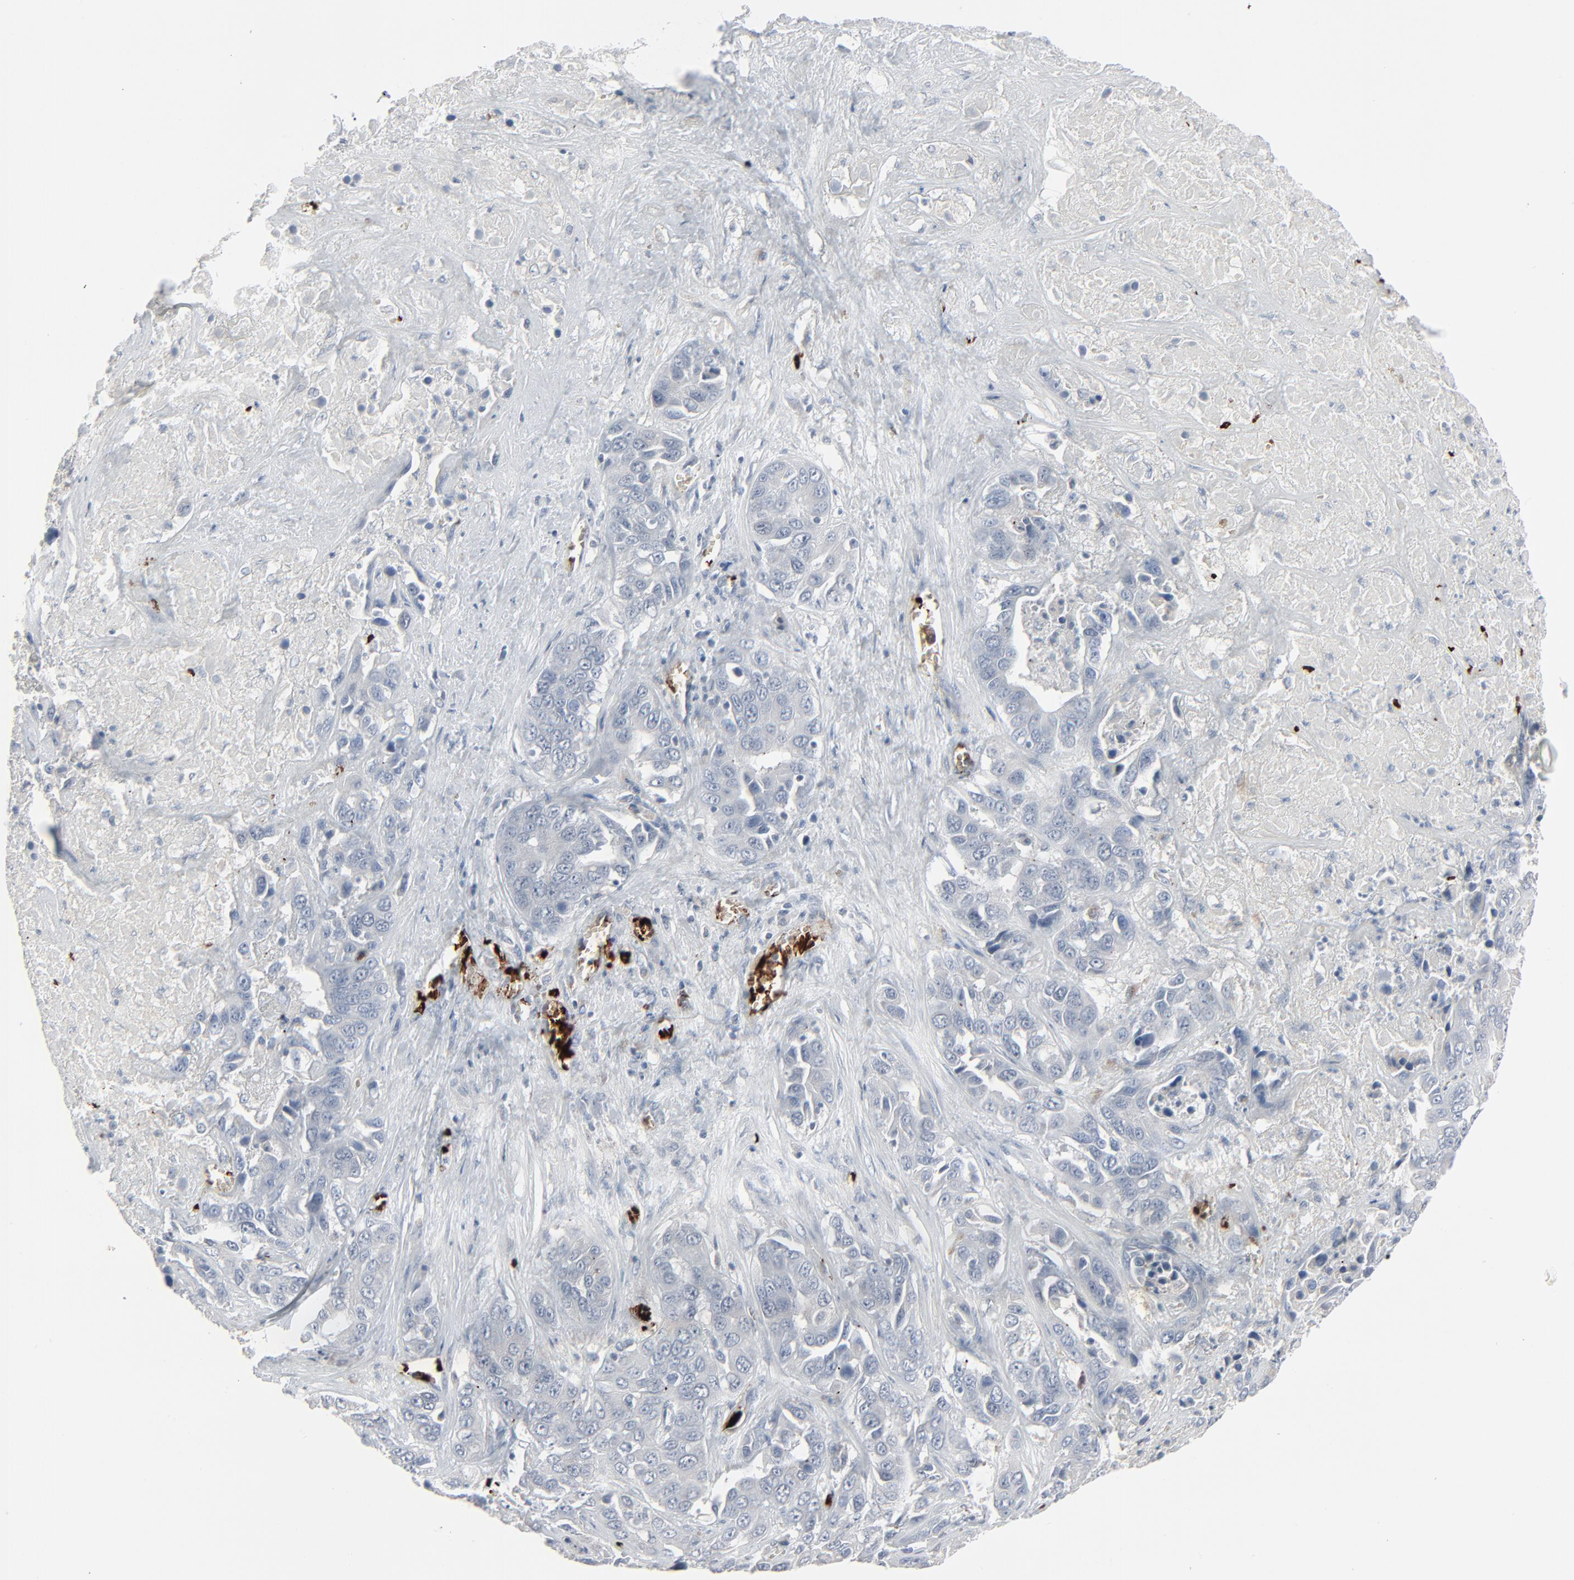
{"staining": {"intensity": "negative", "quantity": "none", "location": "none"}, "tissue": "liver cancer", "cell_type": "Tumor cells", "image_type": "cancer", "snomed": [{"axis": "morphology", "description": "Cholangiocarcinoma"}, {"axis": "topography", "description": "Liver"}], "caption": "A micrograph of cholangiocarcinoma (liver) stained for a protein displays no brown staining in tumor cells.", "gene": "SAGE1", "patient": {"sex": "female", "age": 52}}